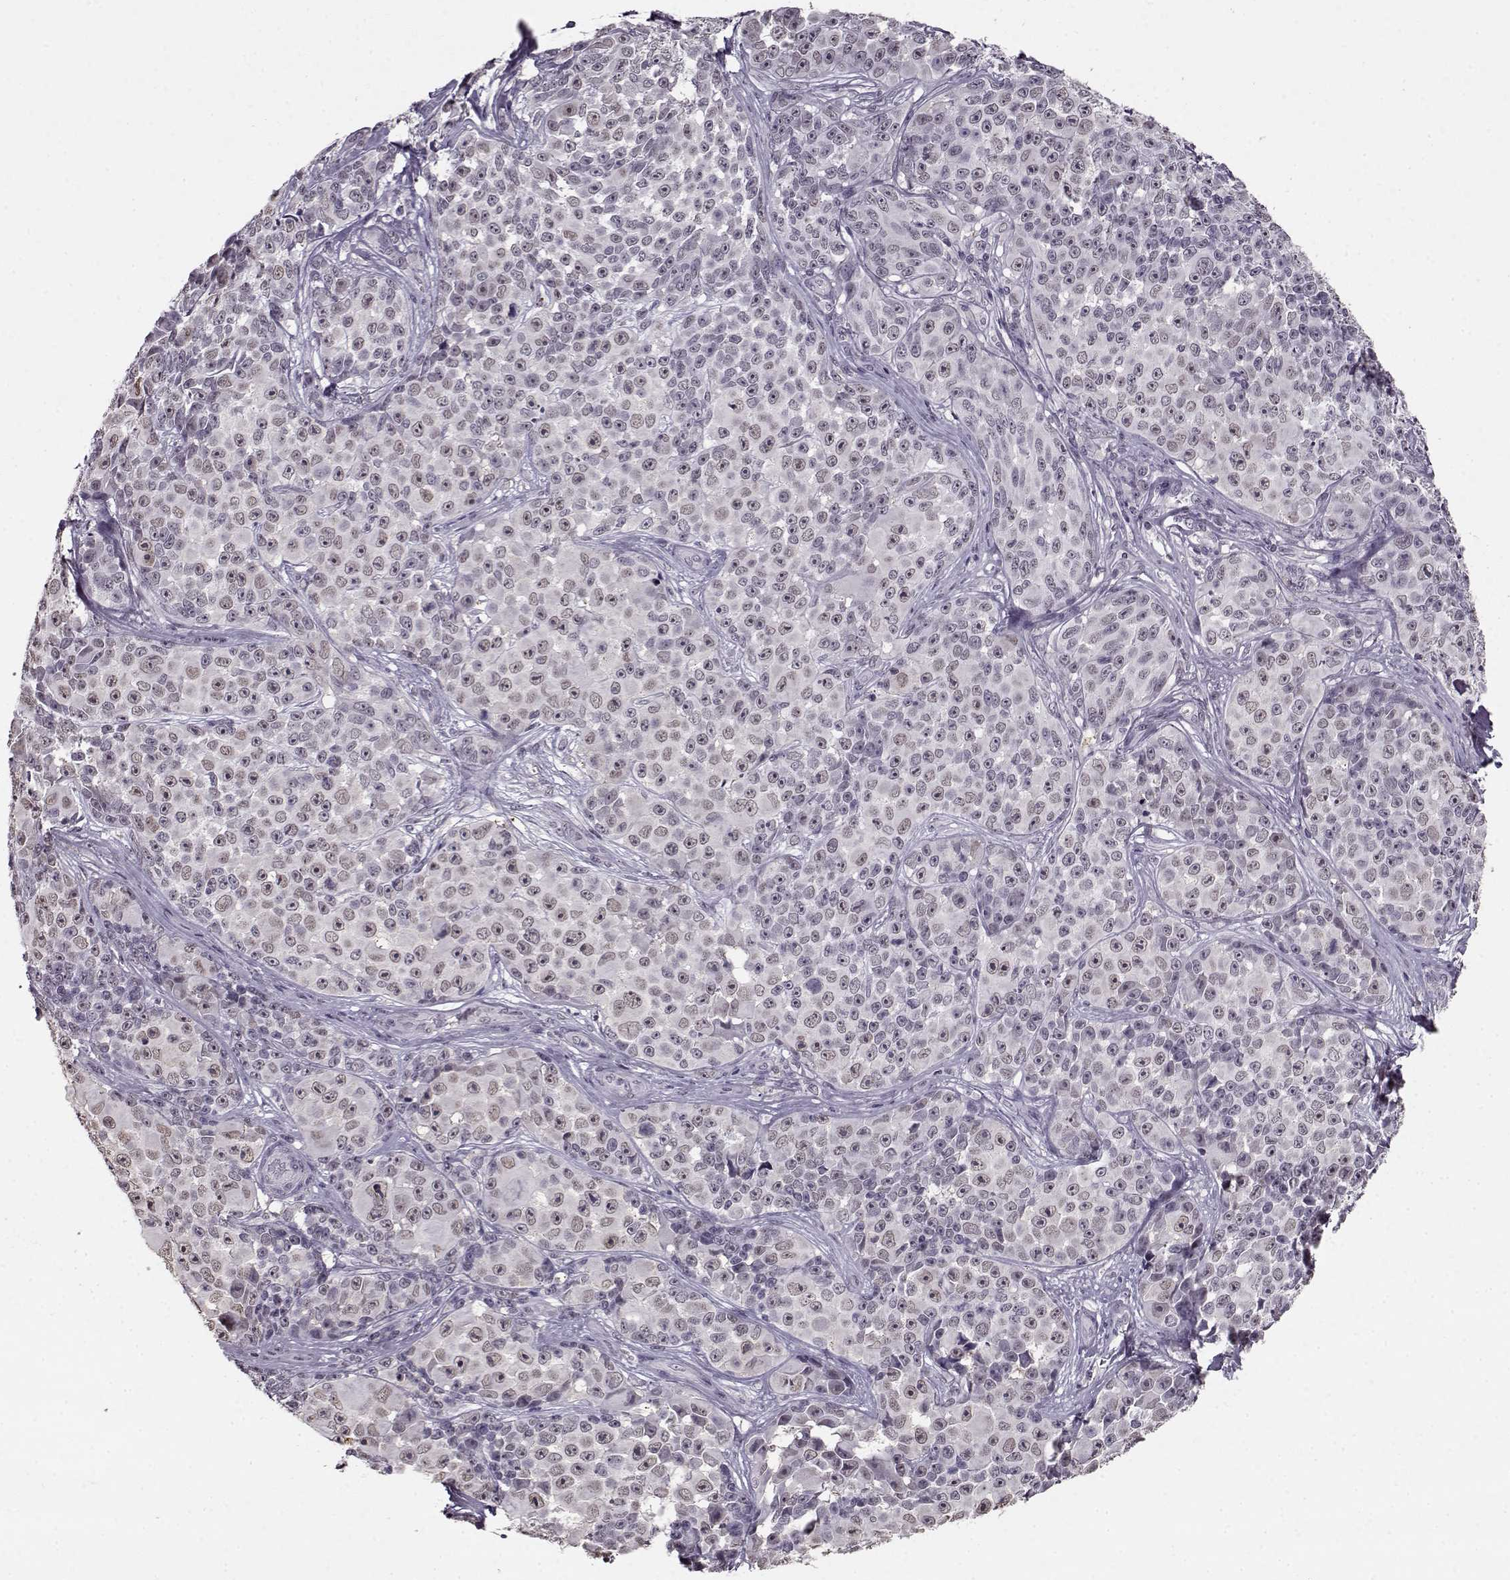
{"staining": {"intensity": "weak", "quantity": "<25%", "location": "nuclear"}, "tissue": "melanoma", "cell_type": "Tumor cells", "image_type": "cancer", "snomed": [{"axis": "morphology", "description": "Malignant melanoma, NOS"}, {"axis": "topography", "description": "Skin"}], "caption": "Immunohistochemistry histopathology image of neoplastic tissue: human melanoma stained with DAB exhibits no significant protein staining in tumor cells.", "gene": "RP1L1", "patient": {"sex": "female", "age": 88}}